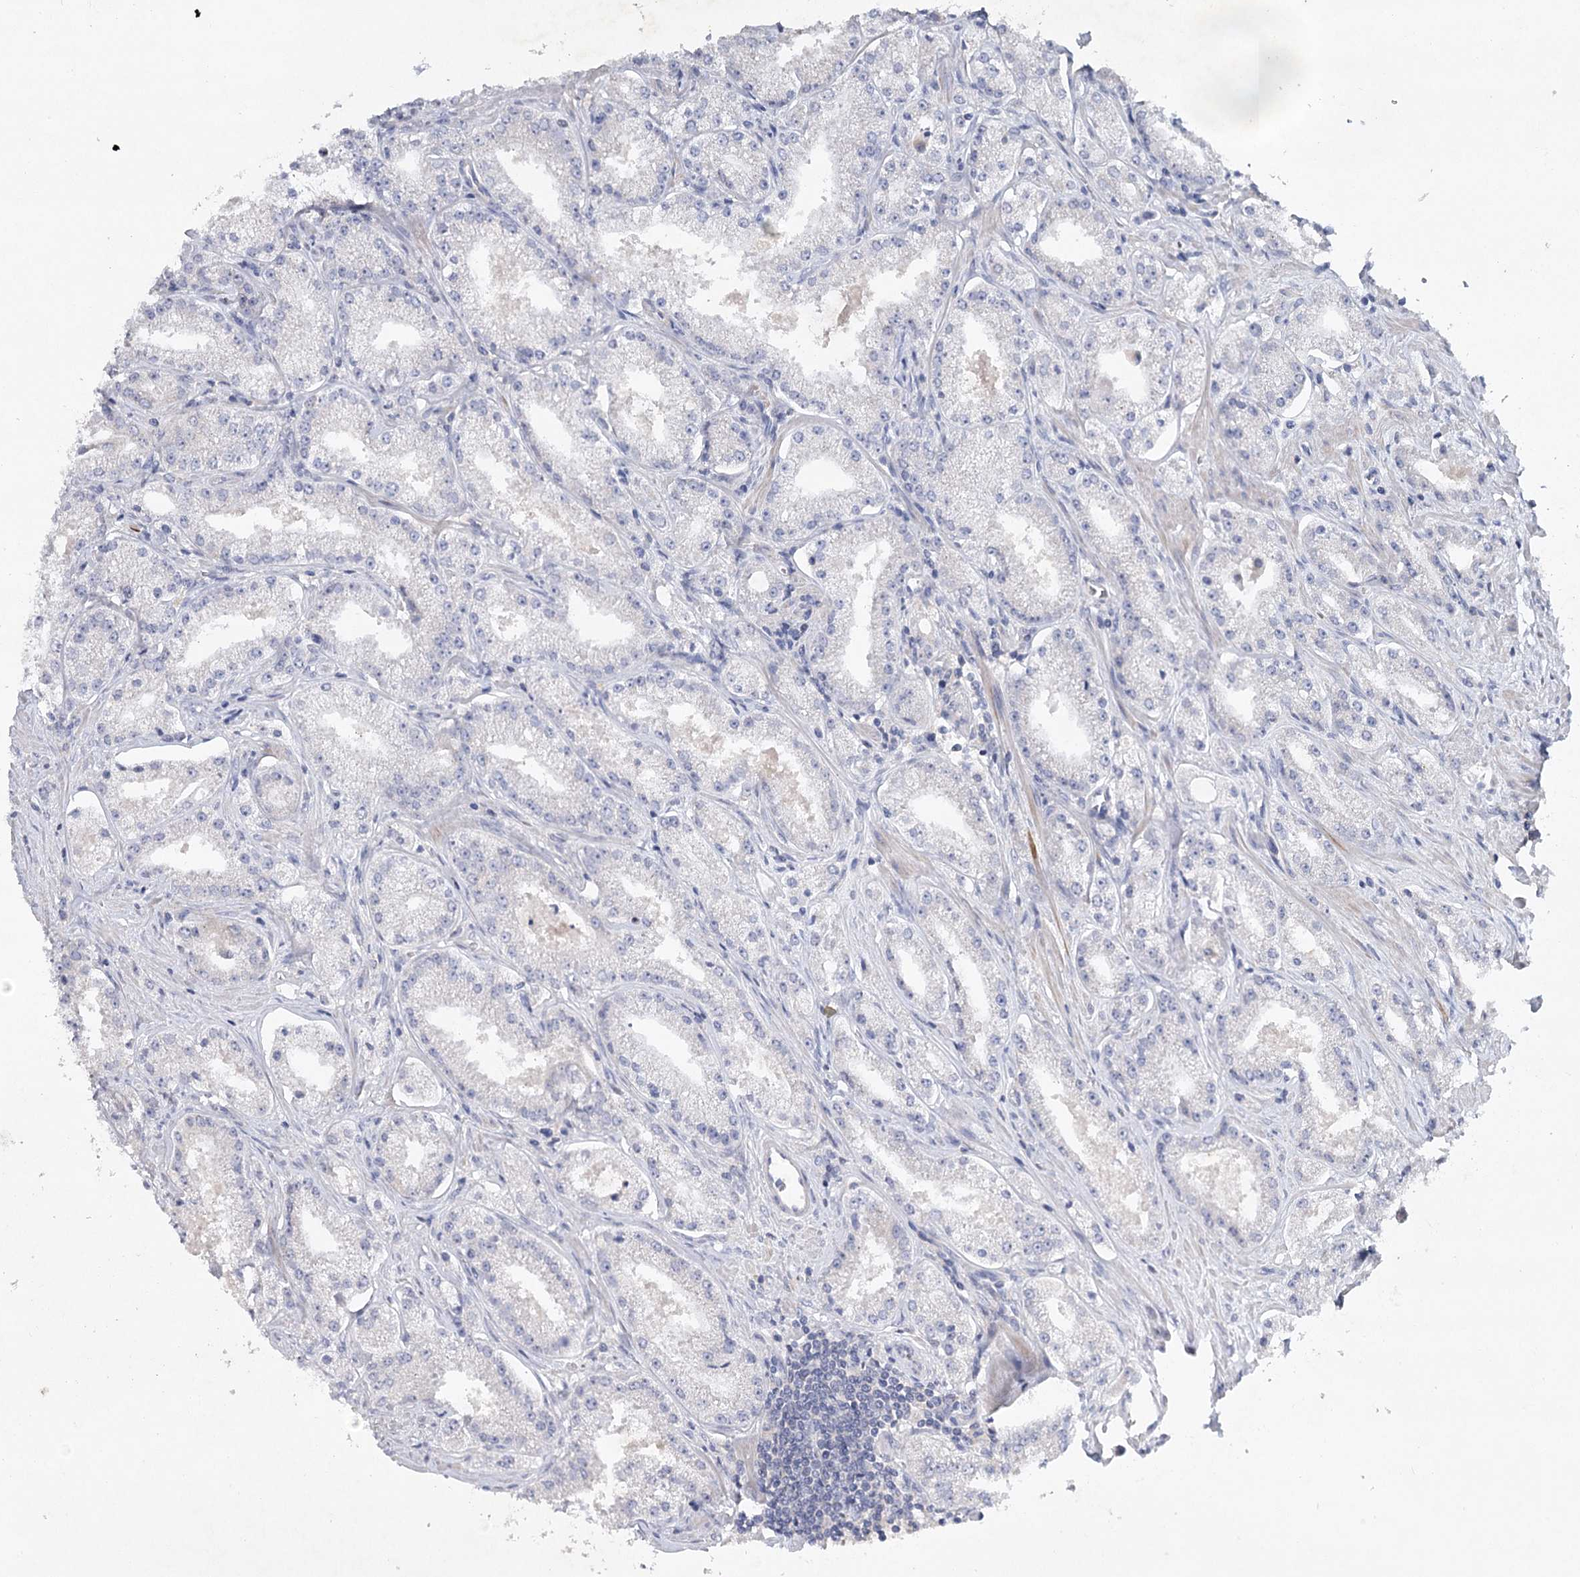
{"staining": {"intensity": "negative", "quantity": "none", "location": "none"}, "tissue": "prostate cancer", "cell_type": "Tumor cells", "image_type": "cancer", "snomed": [{"axis": "morphology", "description": "Adenocarcinoma, Low grade"}, {"axis": "topography", "description": "Prostate"}], "caption": "Tumor cells show no significant protein expression in prostate cancer.", "gene": "MAP3K13", "patient": {"sex": "male", "age": 69}}